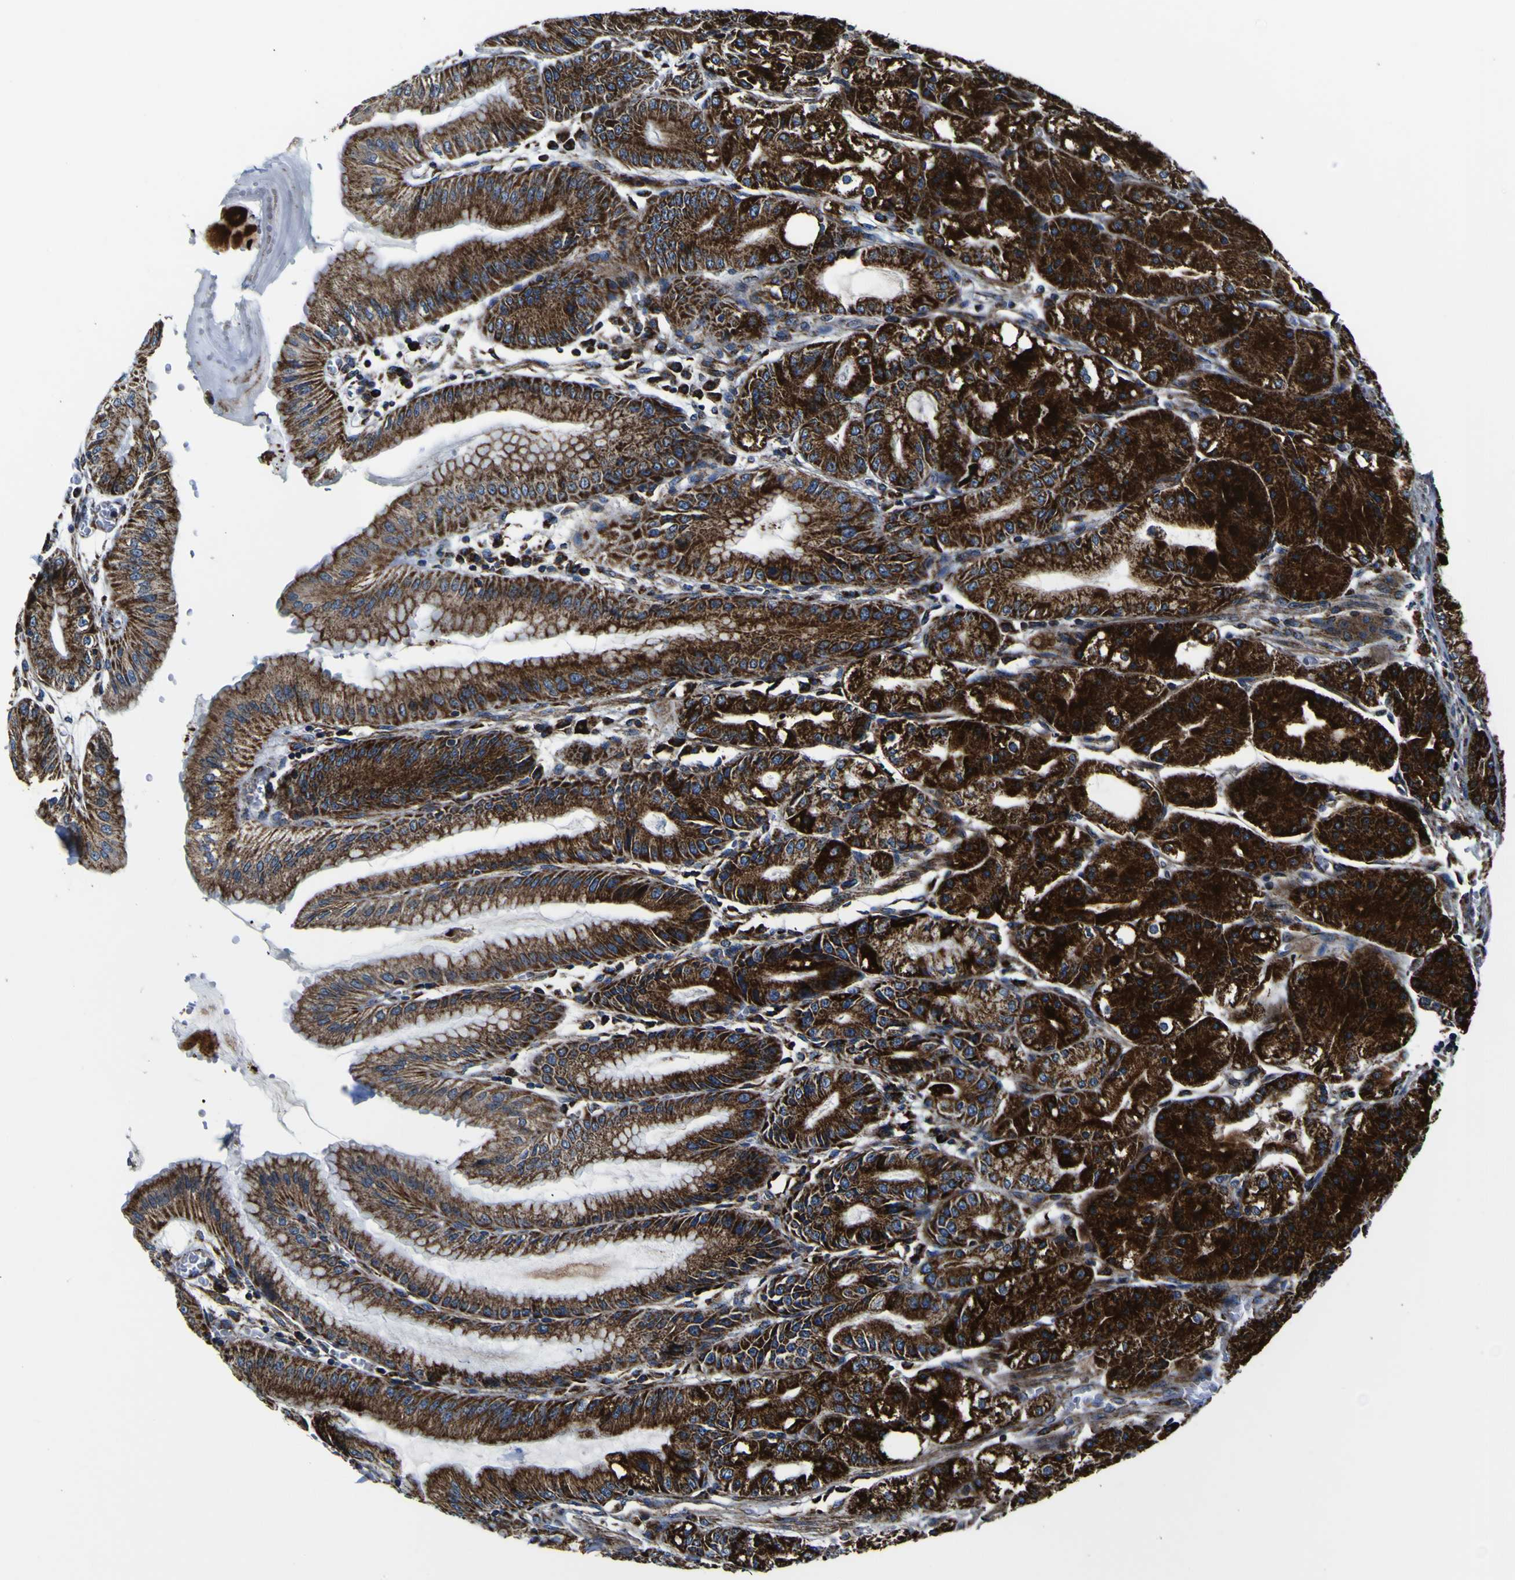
{"staining": {"intensity": "strong", "quantity": ">75%", "location": "cytoplasmic/membranous"}, "tissue": "stomach", "cell_type": "Glandular cells", "image_type": "normal", "snomed": [{"axis": "morphology", "description": "Normal tissue, NOS"}, {"axis": "topography", "description": "Stomach, lower"}], "caption": "DAB immunohistochemical staining of benign human stomach shows strong cytoplasmic/membranous protein positivity in approximately >75% of glandular cells.", "gene": "PTRH2", "patient": {"sex": "male", "age": 71}}